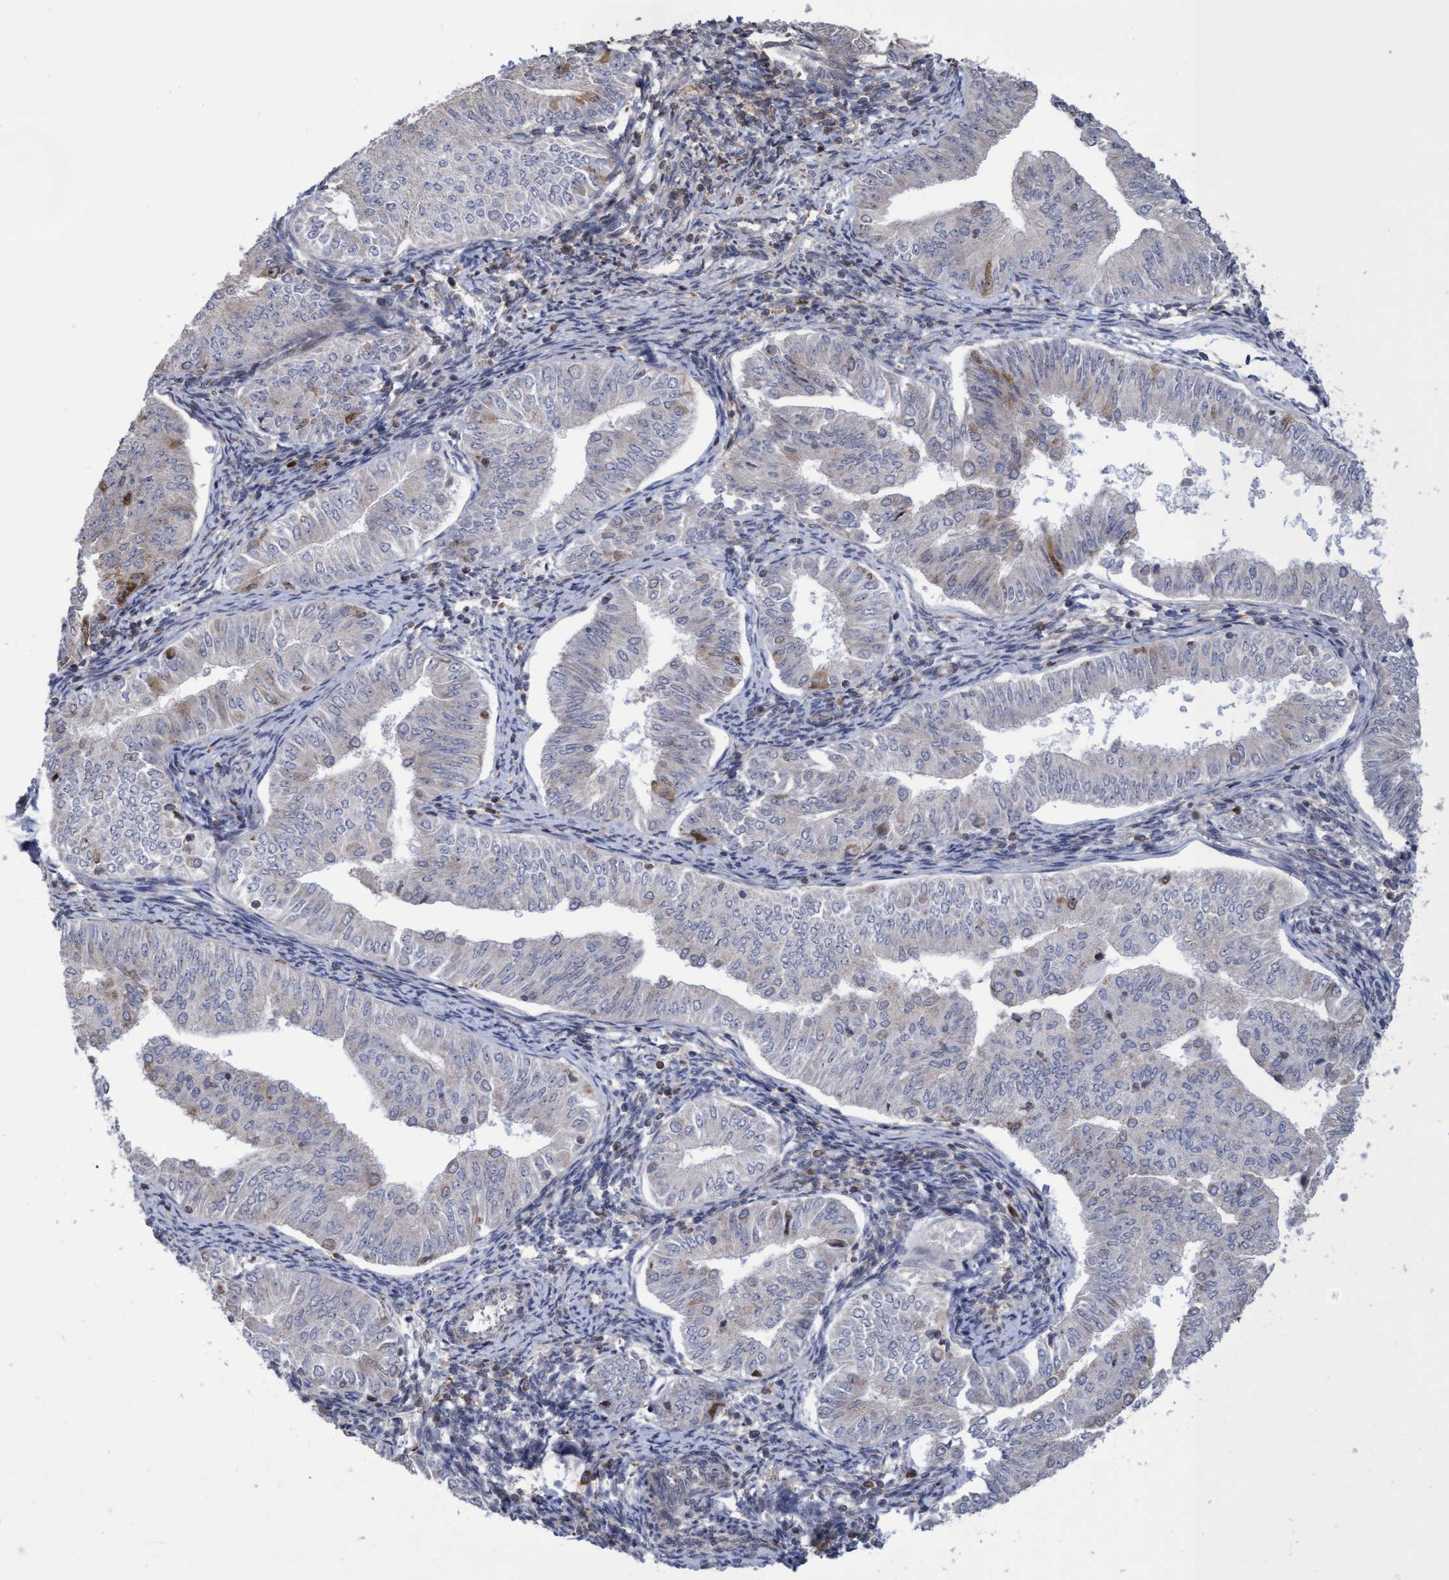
{"staining": {"intensity": "moderate", "quantity": "<25%", "location": "cytoplasmic/membranous,nuclear"}, "tissue": "endometrial cancer", "cell_type": "Tumor cells", "image_type": "cancer", "snomed": [{"axis": "morphology", "description": "Normal tissue, NOS"}, {"axis": "morphology", "description": "Adenocarcinoma, NOS"}, {"axis": "topography", "description": "Endometrium"}], "caption": "Endometrial adenocarcinoma stained with a brown dye exhibits moderate cytoplasmic/membranous and nuclear positive positivity in about <25% of tumor cells.", "gene": "SLBP", "patient": {"sex": "female", "age": 53}}